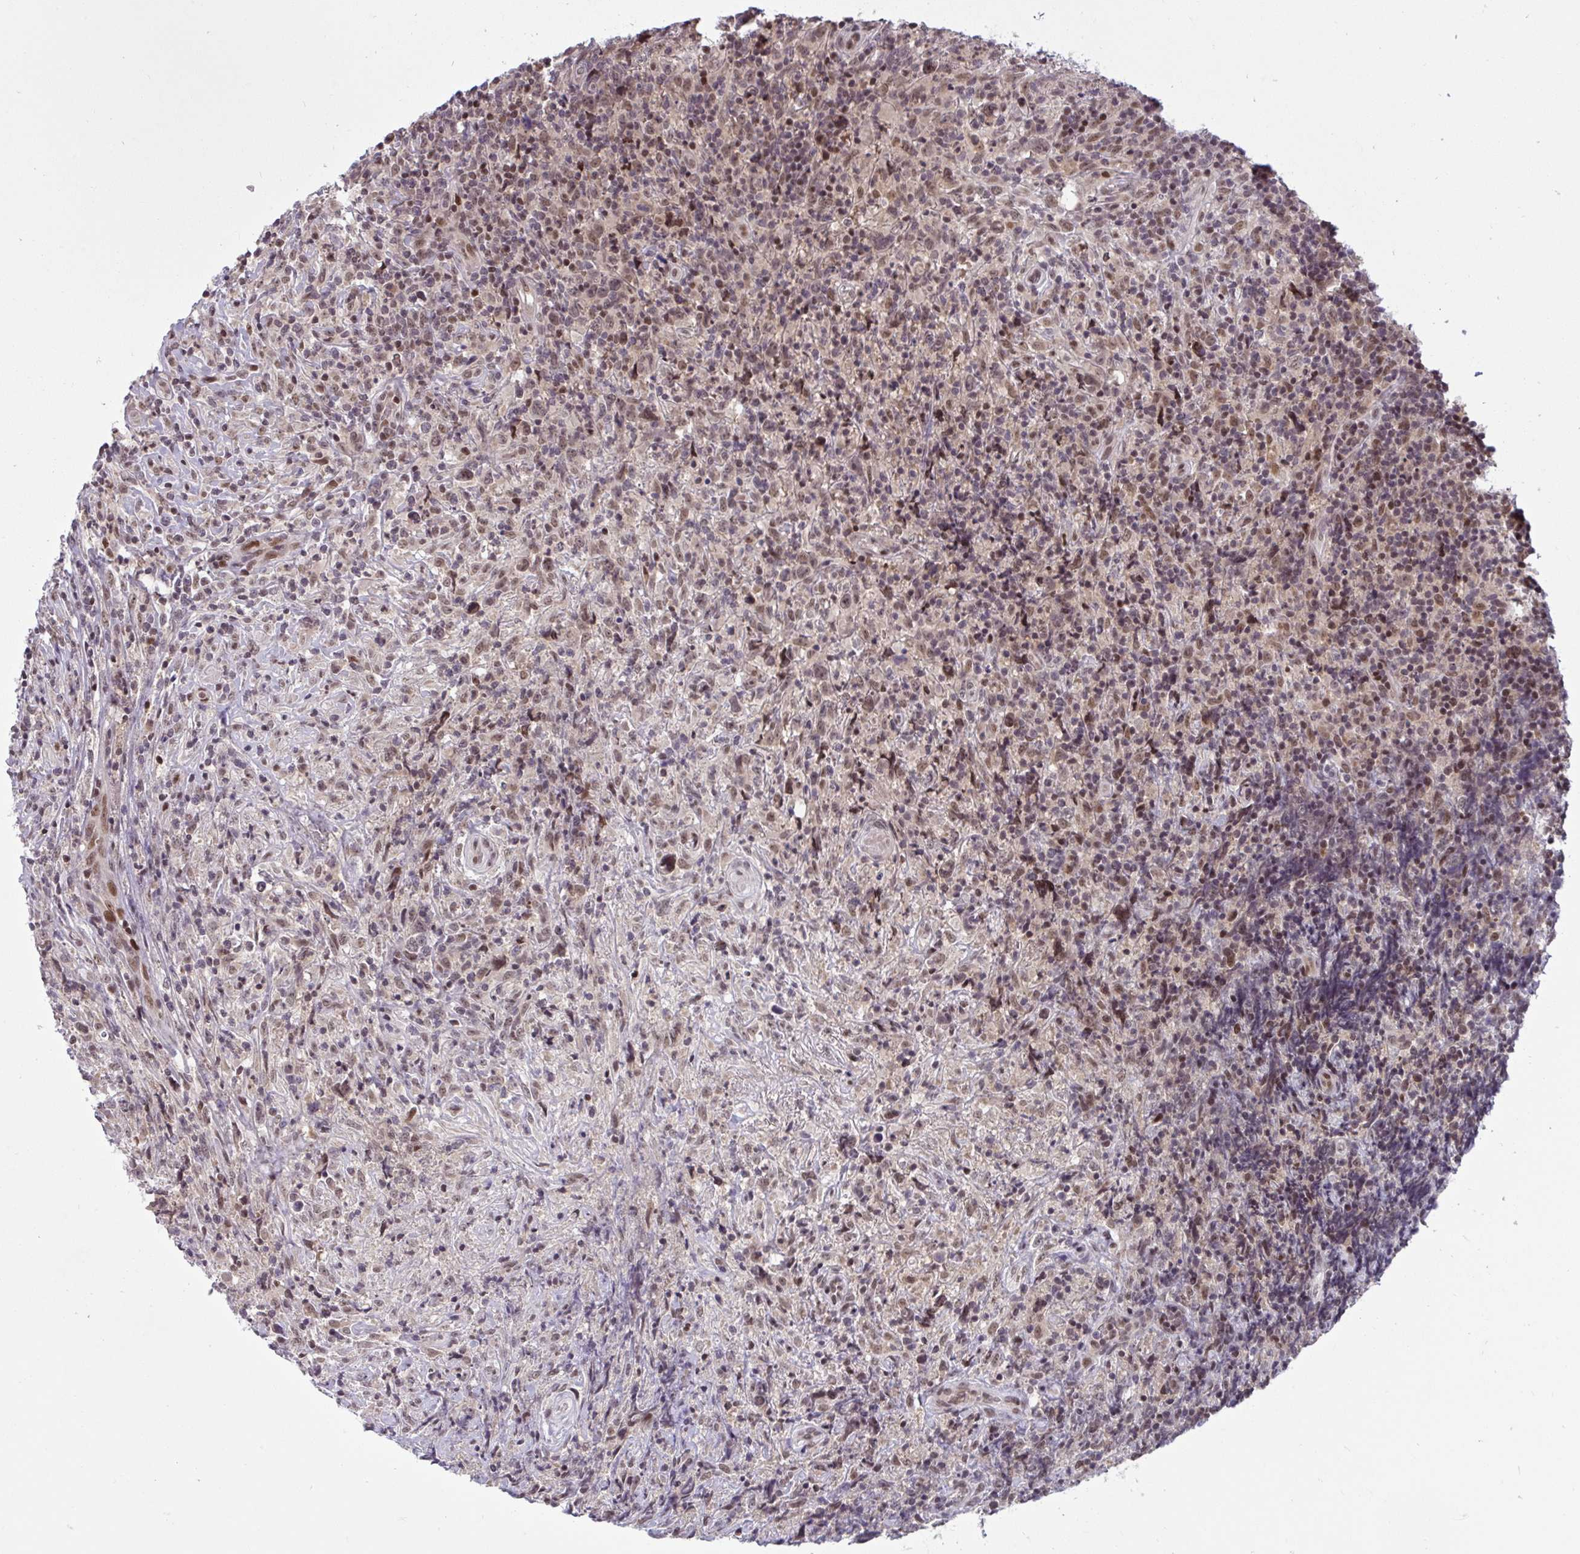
{"staining": {"intensity": "weak", "quantity": ">75%", "location": "nuclear"}, "tissue": "lymphoma", "cell_type": "Tumor cells", "image_type": "cancer", "snomed": [{"axis": "morphology", "description": "Hodgkin's disease, NOS"}, {"axis": "topography", "description": "Lymph node"}], "caption": "Protein expression analysis of Hodgkin's disease exhibits weak nuclear positivity in approximately >75% of tumor cells.", "gene": "KLF2", "patient": {"sex": "female", "age": 18}}